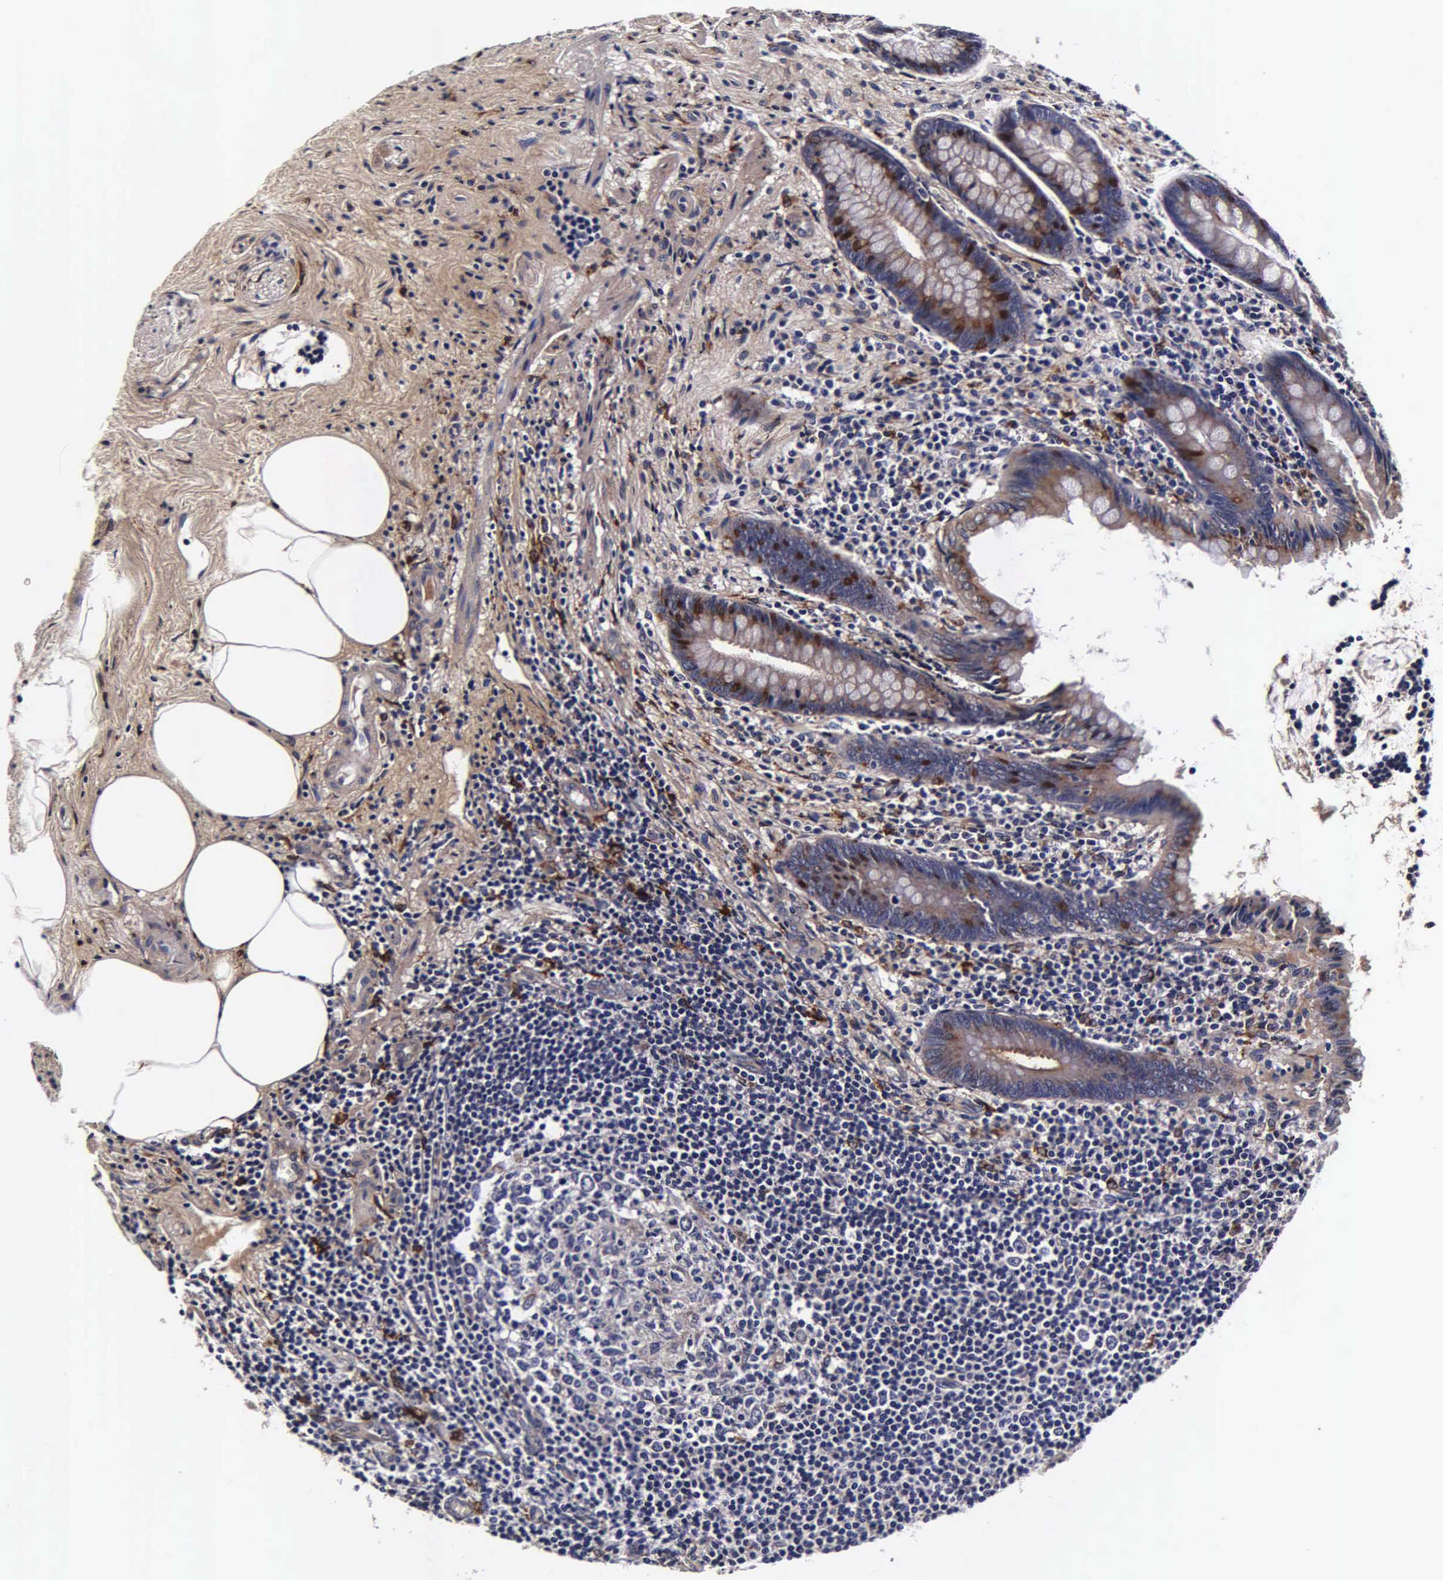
{"staining": {"intensity": "moderate", "quantity": "25%-75%", "location": "cytoplasmic/membranous"}, "tissue": "appendix", "cell_type": "Glandular cells", "image_type": "normal", "snomed": [{"axis": "morphology", "description": "Normal tissue, NOS"}, {"axis": "topography", "description": "Appendix"}], "caption": "An immunohistochemistry image of benign tissue is shown. Protein staining in brown labels moderate cytoplasmic/membranous positivity in appendix within glandular cells. (DAB = brown stain, brightfield microscopy at high magnification).", "gene": "CST3", "patient": {"sex": "female", "age": 36}}